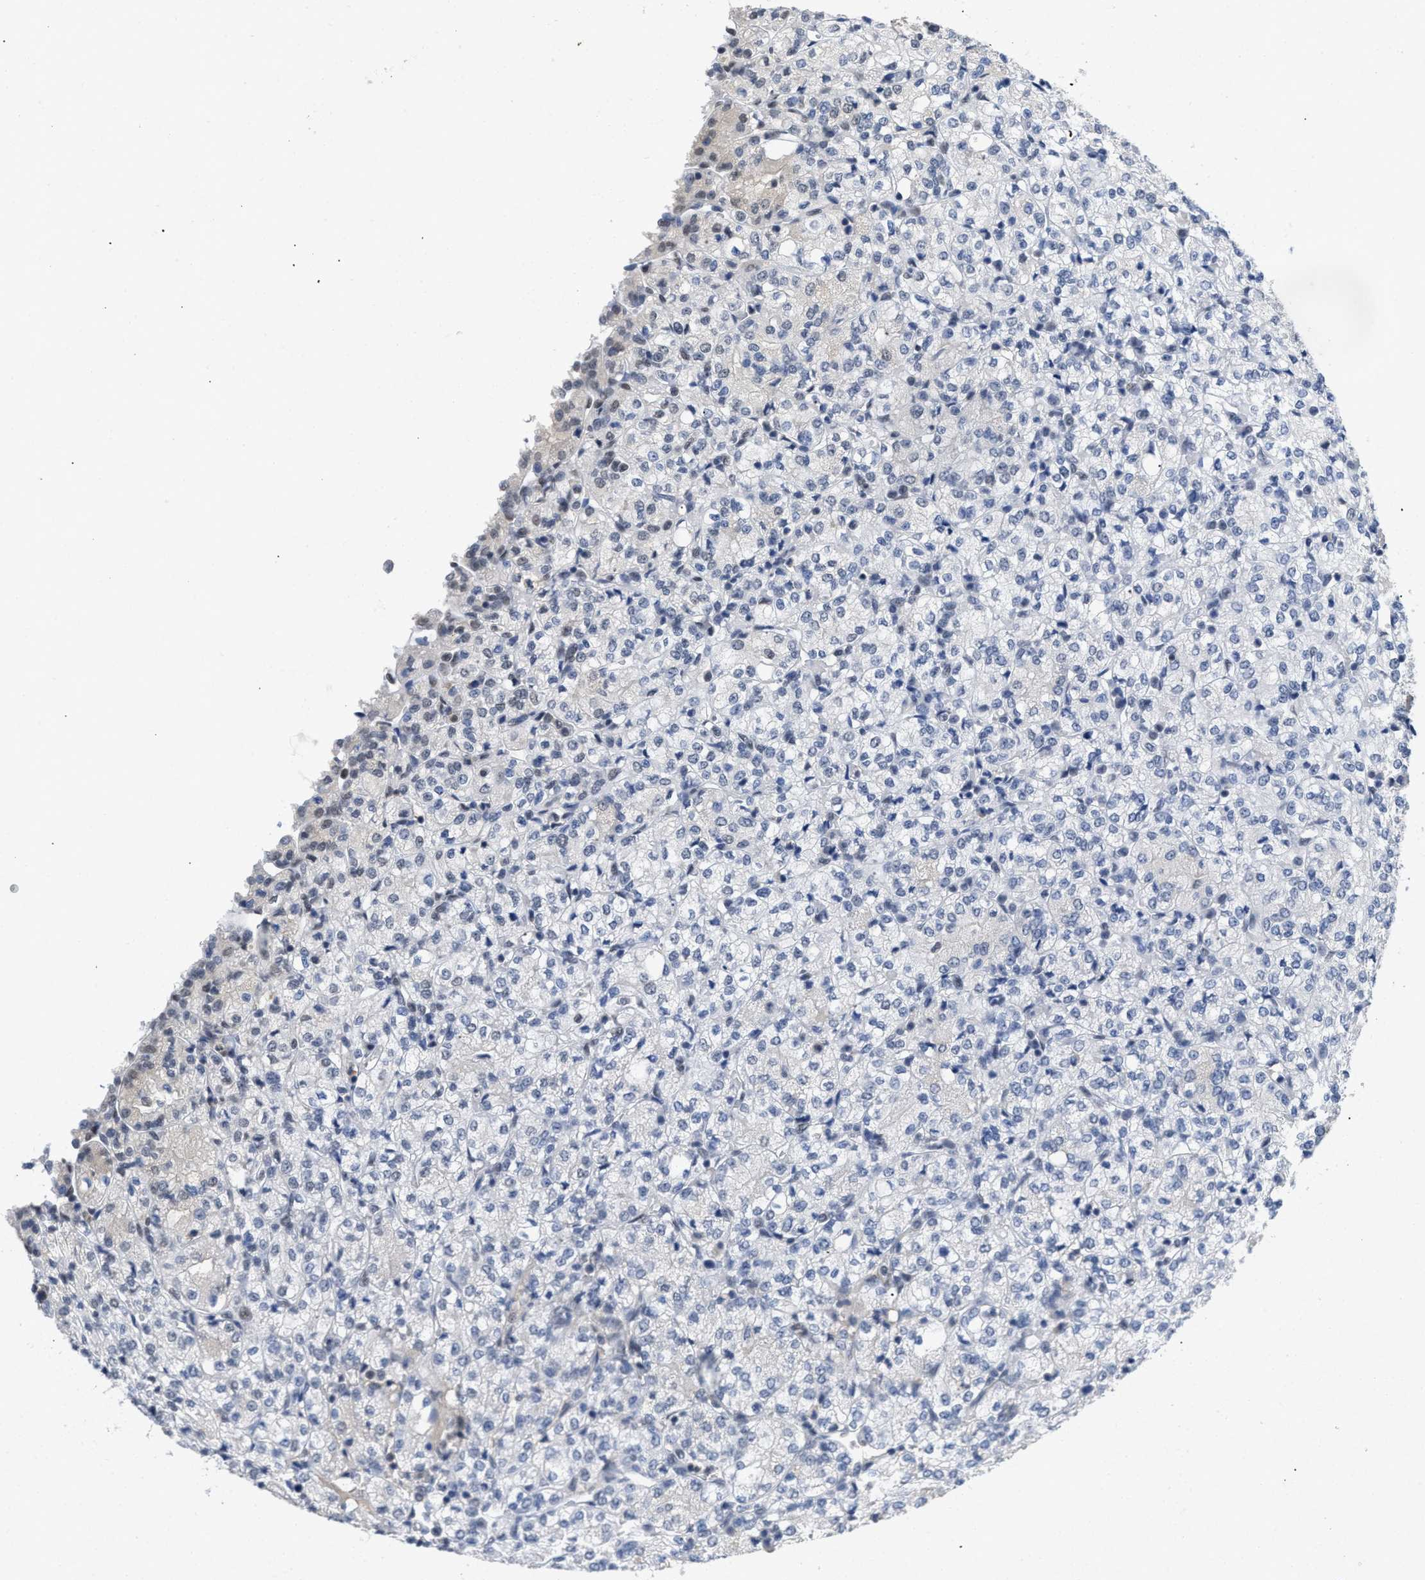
{"staining": {"intensity": "negative", "quantity": "none", "location": "none"}, "tissue": "renal cancer", "cell_type": "Tumor cells", "image_type": "cancer", "snomed": [{"axis": "morphology", "description": "Adenocarcinoma, NOS"}, {"axis": "topography", "description": "Kidney"}], "caption": "Human adenocarcinoma (renal) stained for a protein using immunohistochemistry displays no expression in tumor cells.", "gene": "GGNBP2", "patient": {"sex": "male", "age": 77}}